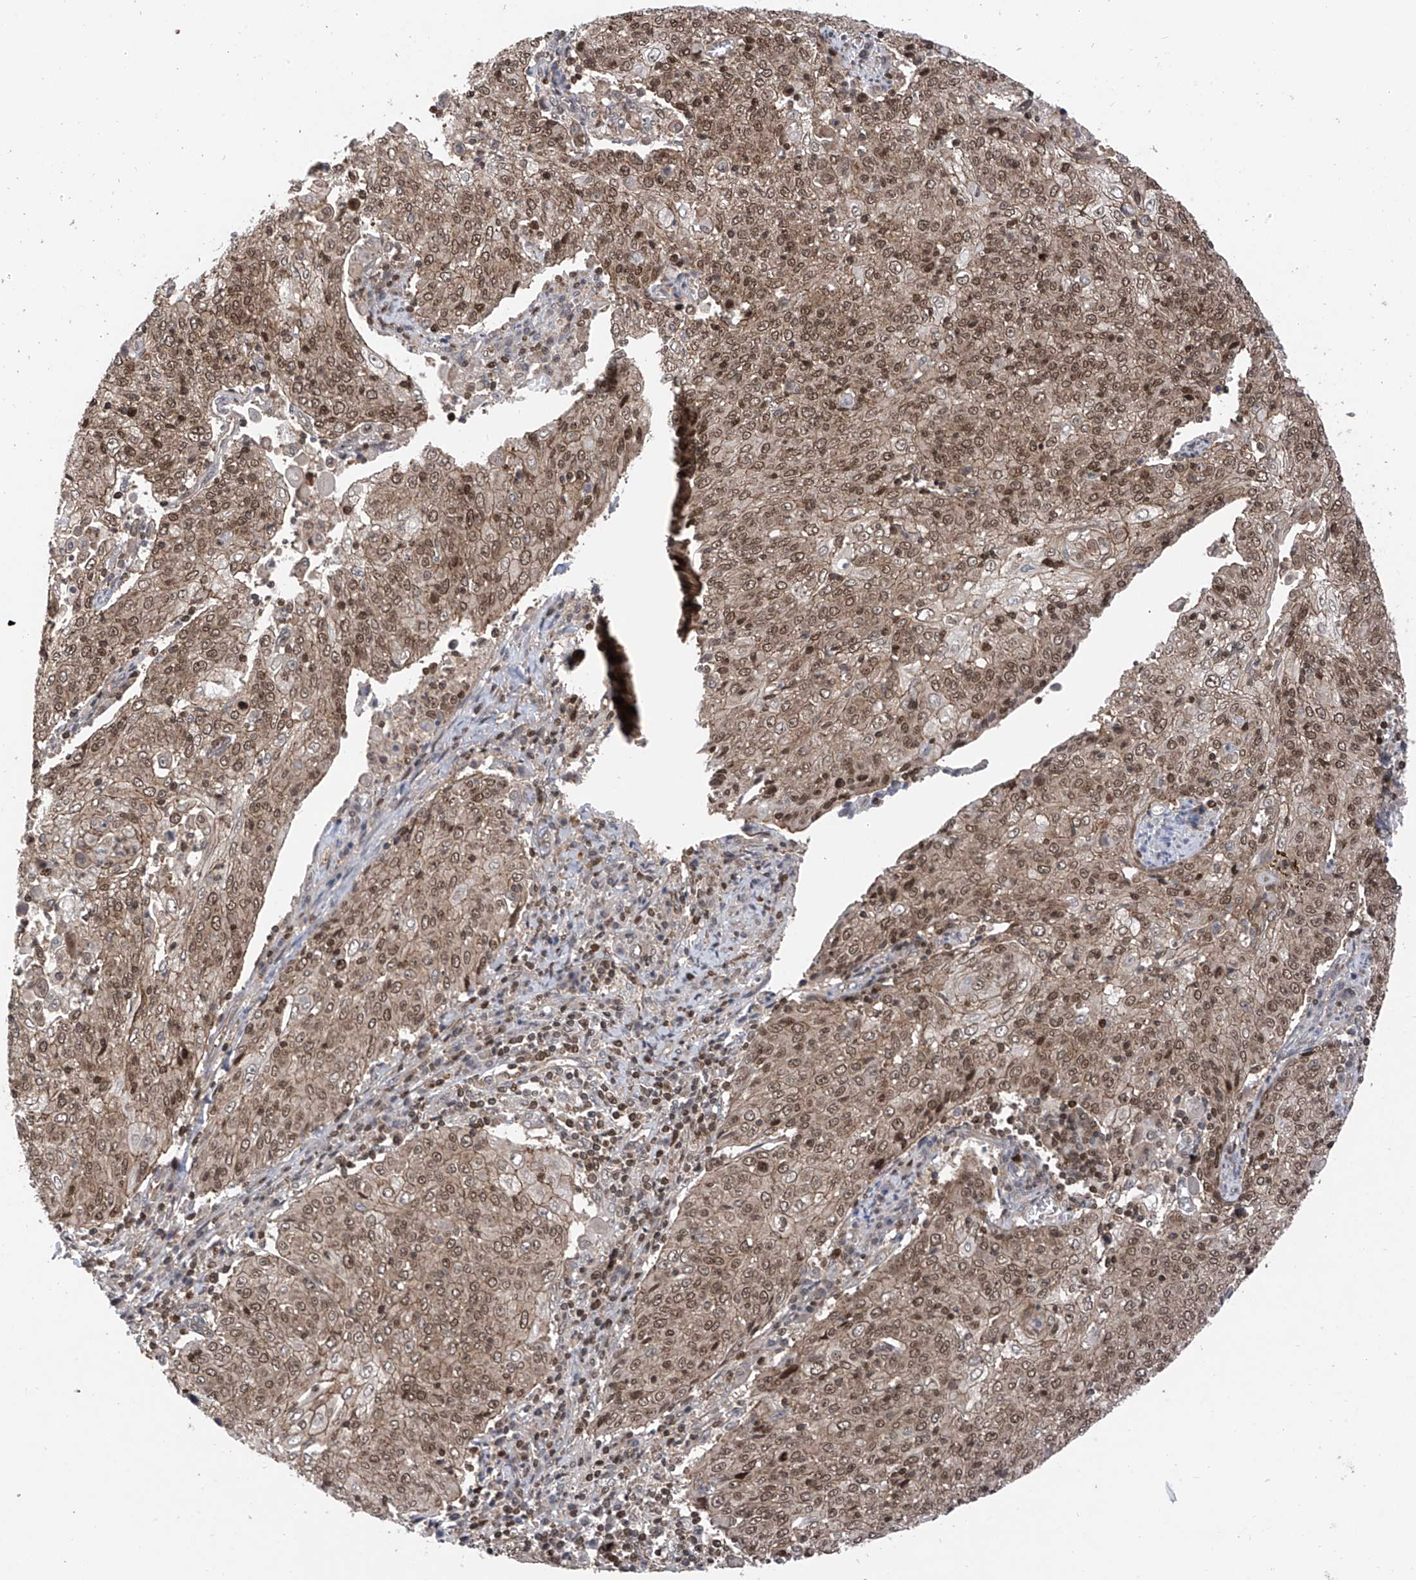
{"staining": {"intensity": "moderate", "quantity": "25%-75%", "location": "cytoplasmic/membranous,nuclear"}, "tissue": "cervical cancer", "cell_type": "Tumor cells", "image_type": "cancer", "snomed": [{"axis": "morphology", "description": "Squamous cell carcinoma, NOS"}, {"axis": "topography", "description": "Cervix"}], "caption": "This is a photomicrograph of immunohistochemistry (IHC) staining of cervical squamous cell carcinoma, which shows moderate positivity in the cytoplasmic/membranous and nuclear of tumor cells.", "gene": "DNAJC9", "patient": {"sex": "female", "age": 48}}